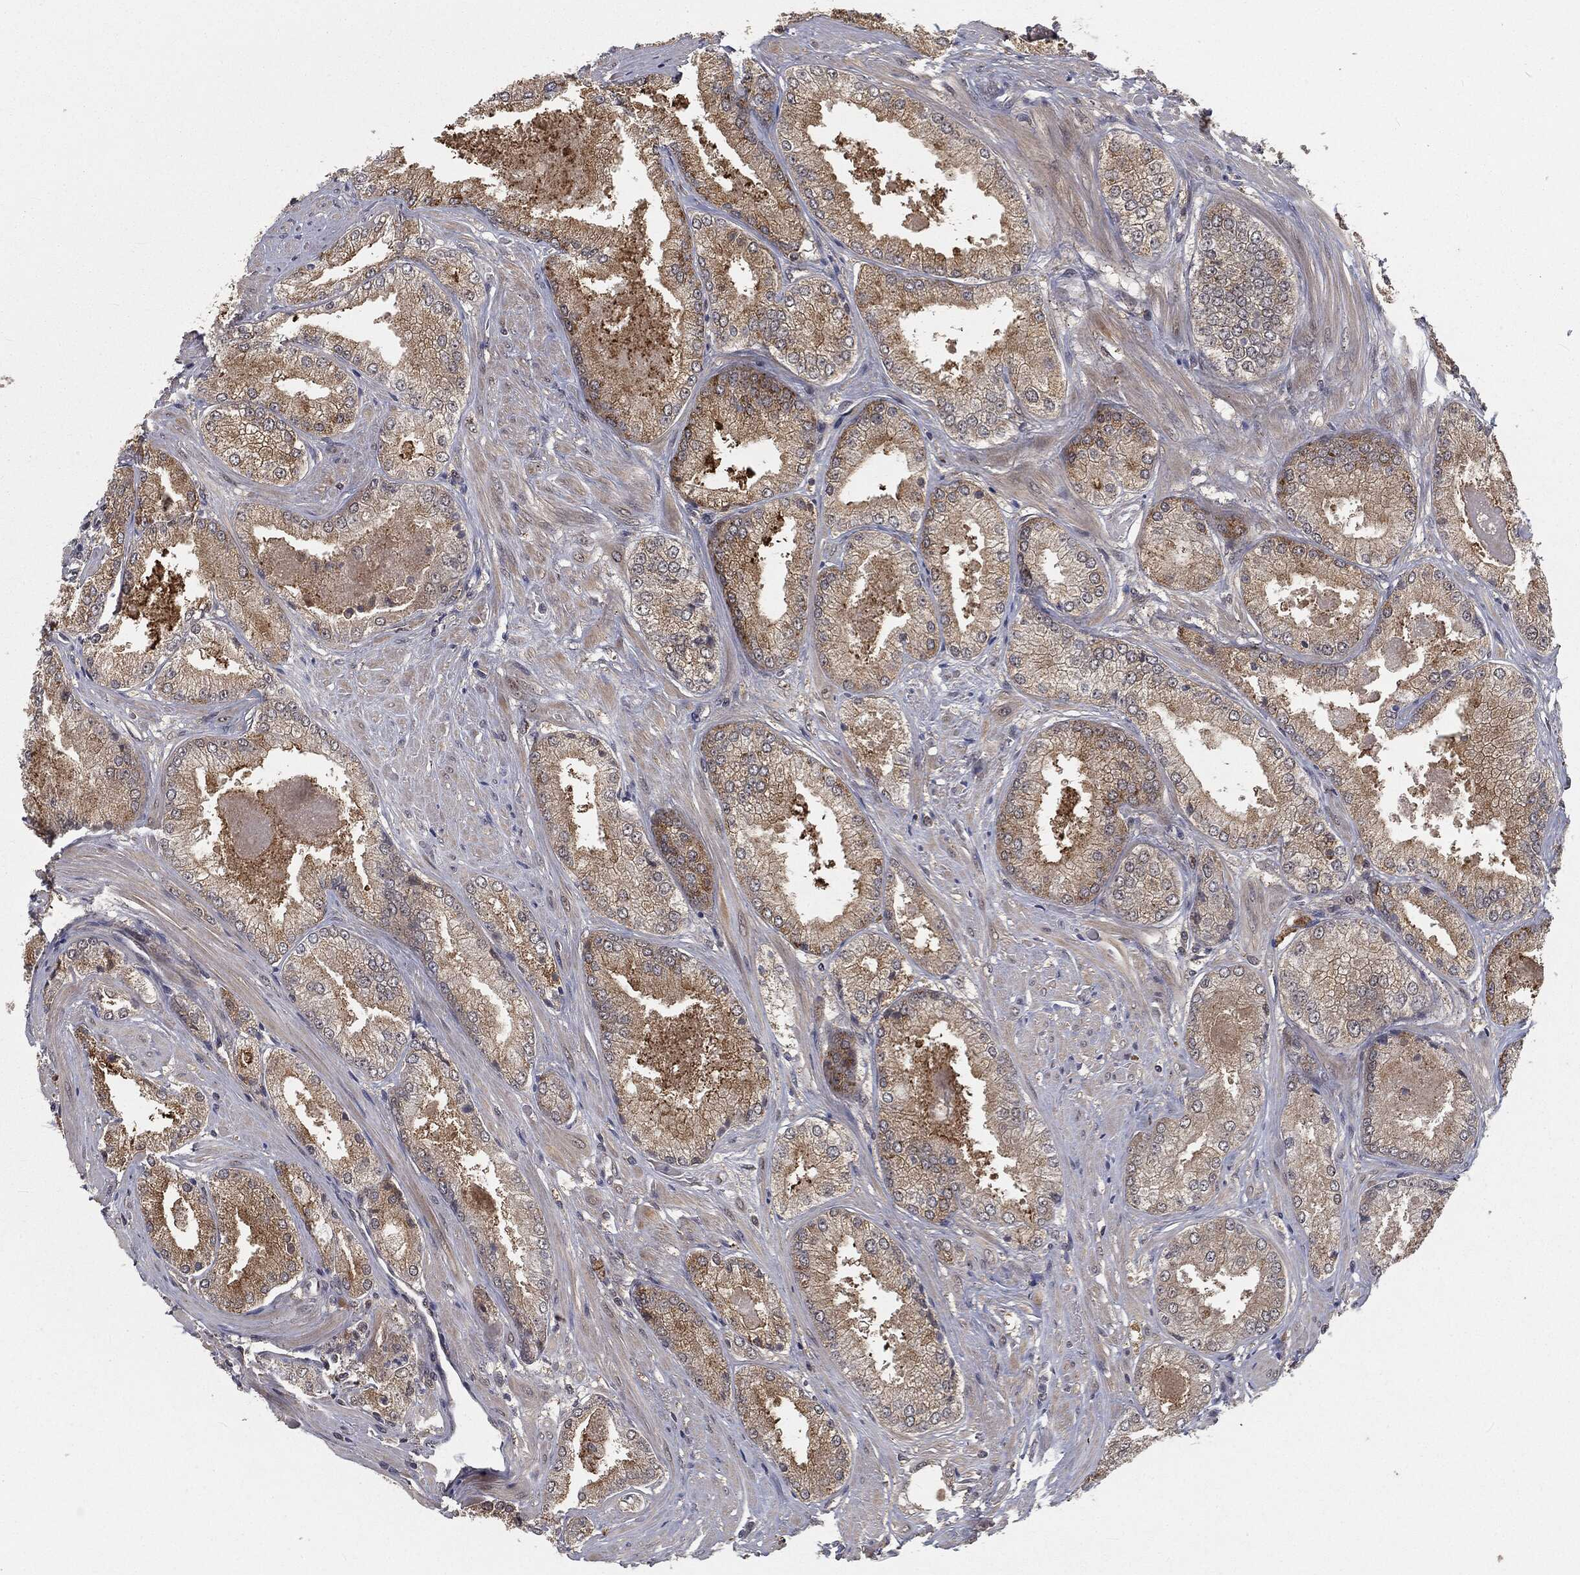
{"staining": {"intensity": "weak", "quantity": "25%-75%", "location": "cytoplasmic/membranous"}, "tissue": "prostate cancer", "cell_type": "Tumor cells", "image_type": "cancer", "snomed": [{"axis": "morphology", "description": "Adenocarcinoma, Low grade"}, {"axis": "topography", "description": "Prostate"}], "caption": "A histopathology image of prostate low-grade adenocarcinoma stained for a protein displays weak cytoplasmic/membranous brown staining in tumor cells. (DAB (3,3'-diaminobenzidine) IHC with brightfield microscopy, high magnification).", "gene": "FBXO7", "patient": {"sex": "male", "age": 68}}